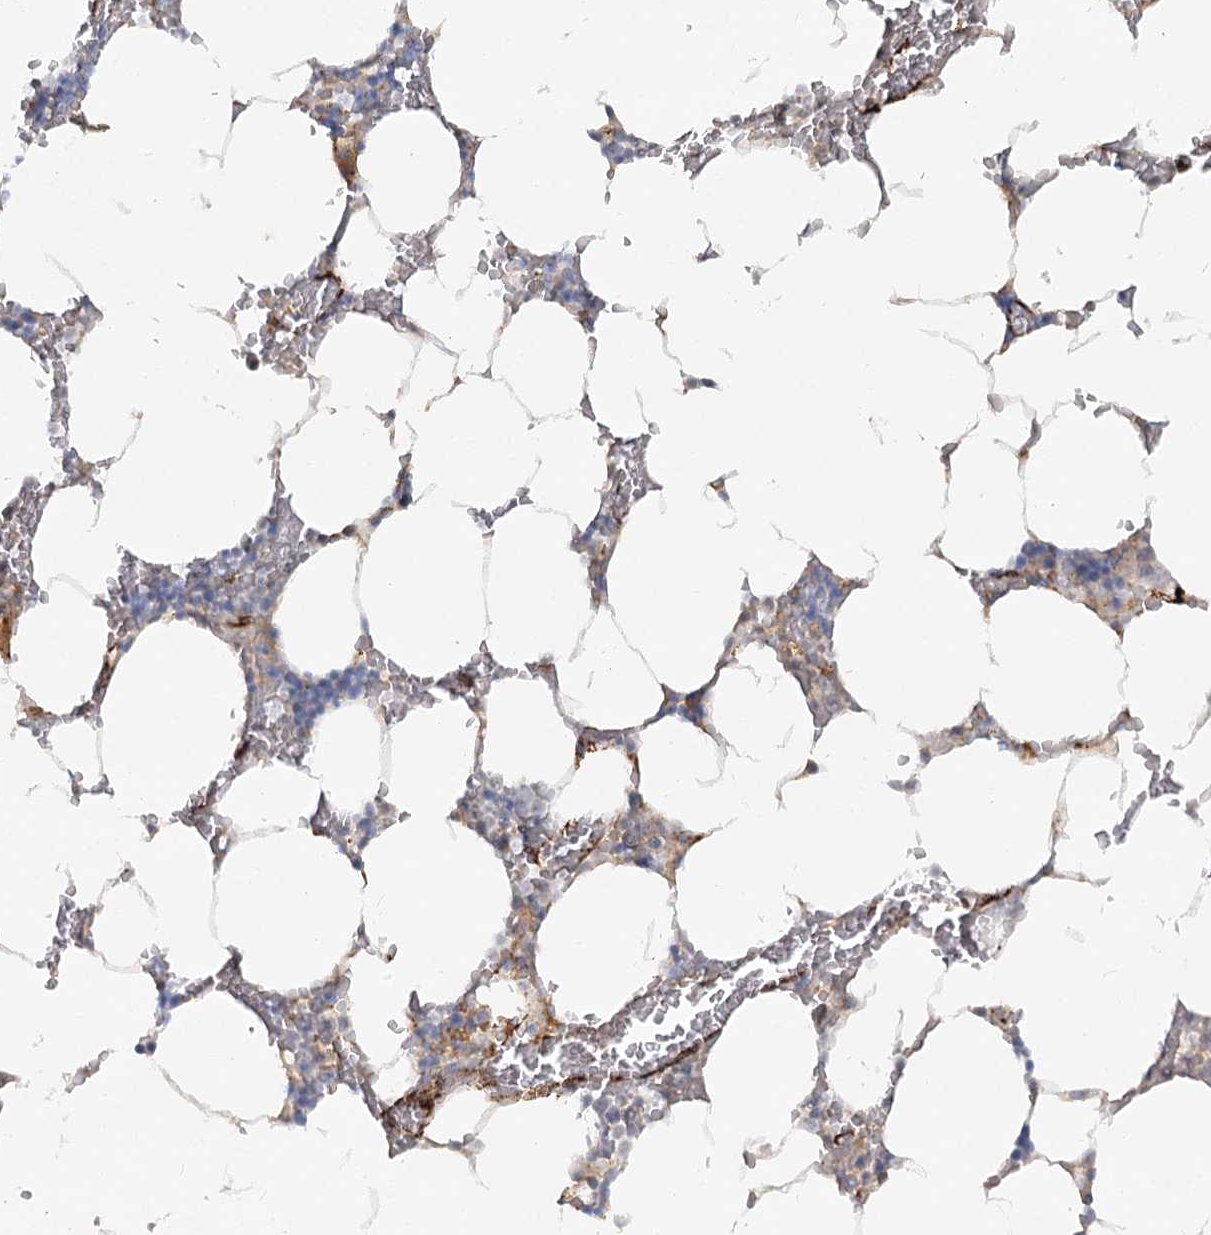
{"staining": {"intensity": "negative", "quantity": "none", "location": "none"}, "tissue": "bone marrow", "cell_type": "Hematopoietic cells", "image_type": "normal", "snomed": [{"axis": "morphology", "description": "Normal tissue, NOS"}, {"axis": "topography", "description": "Bone marrow"}], "caption": "Protein analysis of unremarkable bone marrow reveals no significant expression in hematopoietic cells. The staining was performed using DAB (3,3'-diaminobenzidine) to visualize the protein expression in brown, while the nuclei were stained in blue with hematoxylin (Magnification: 20x).", "gene": "KBTBD4", "patient": {"sex": "male", "age": 70}}